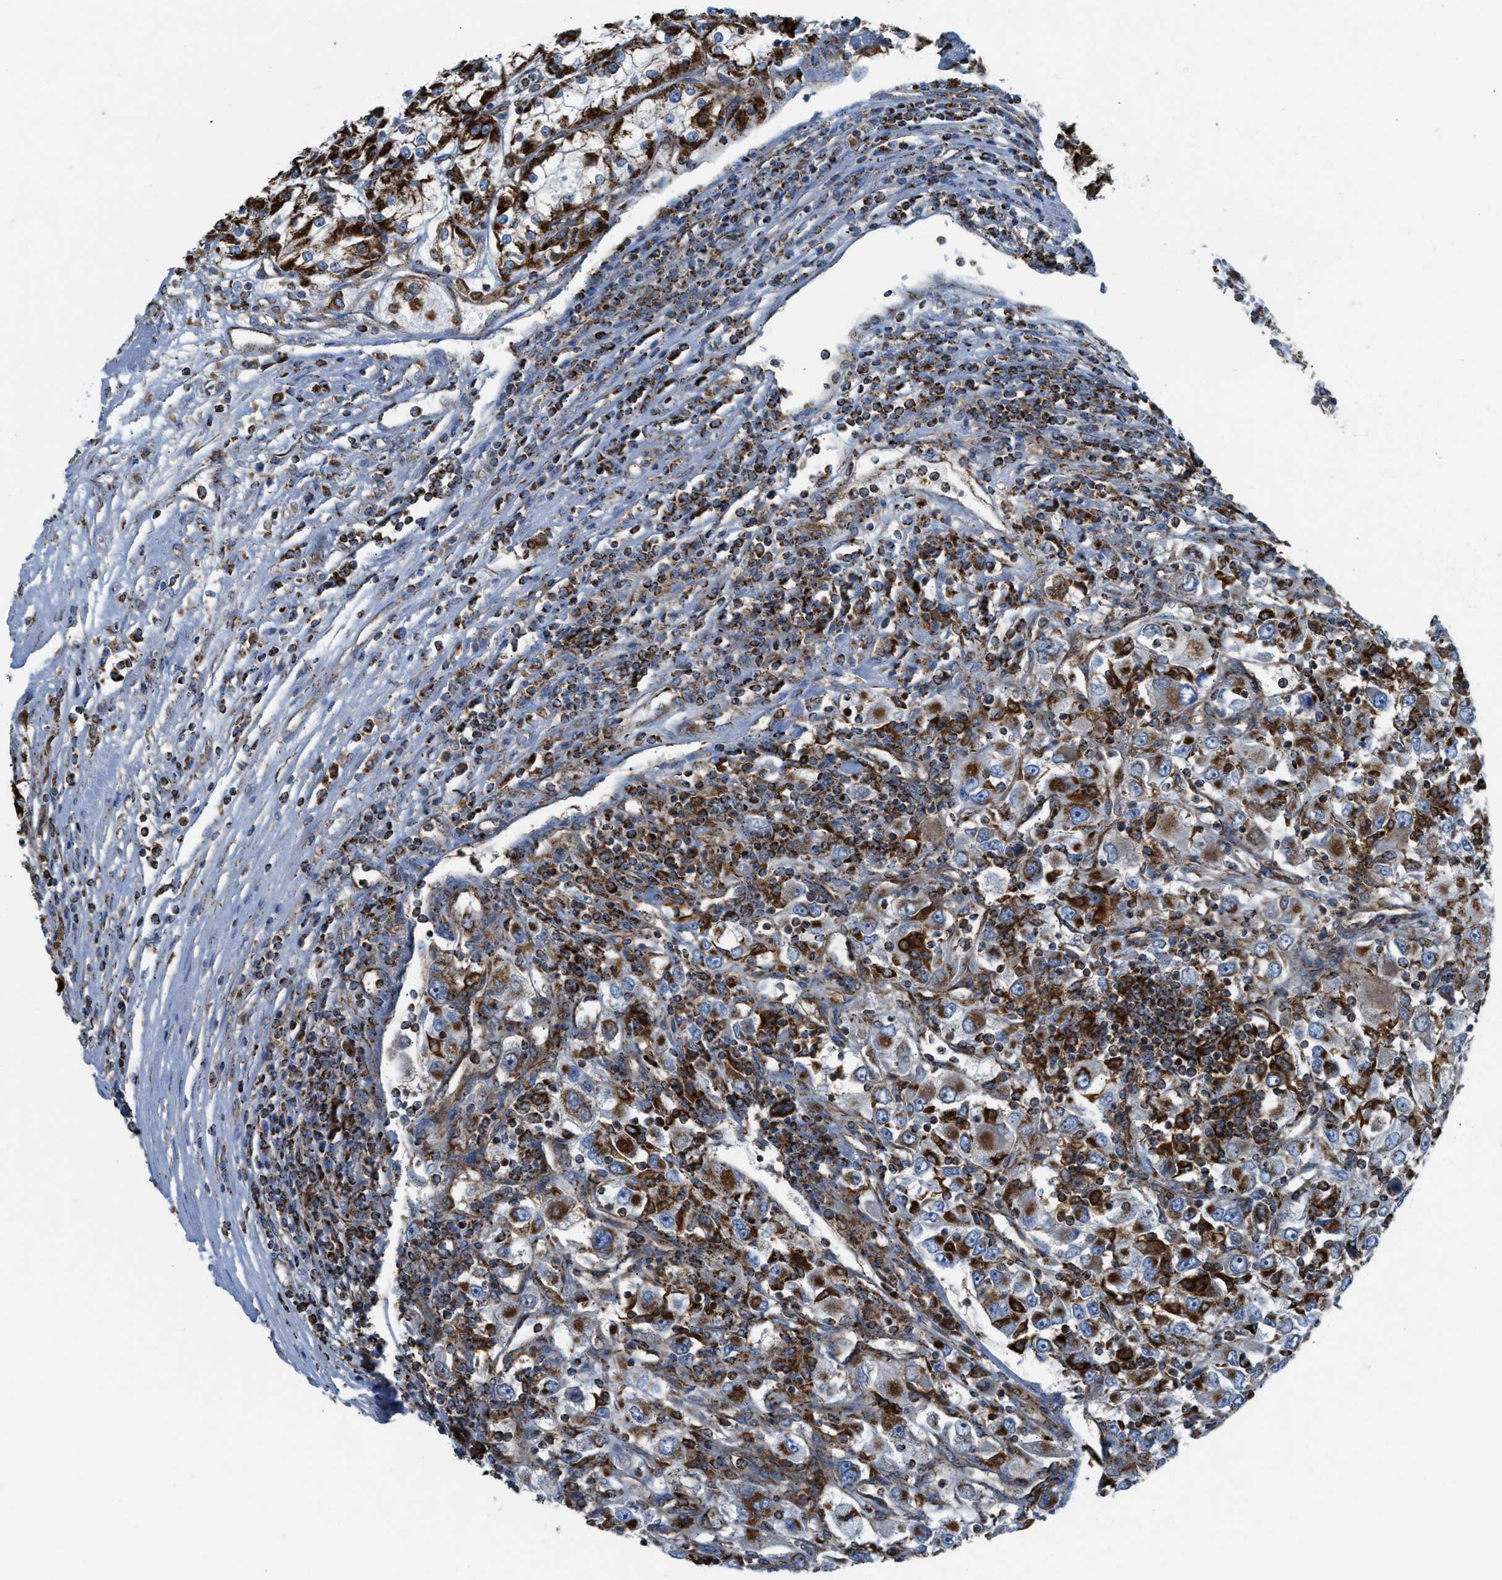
{"staining": {"intensity": "strong", "quantity": ">75%", "location": "cytoplasmic/membranous"}, "tissue": "renal cancer", "cell_type": "Tumor cells", "image_type": "cancer", "snomed": [{"axis": "morphology", "description": "Adenocarcinoma, NOS"}, {"axis": "topography", "description": "Kidney"}], "caption": "Human renal adenocarcinoma stained with a protein marker exhibits strong staining in tumor cells.", "gene": "ECHS1", "patient": {"sex": "female", "age": 52}}